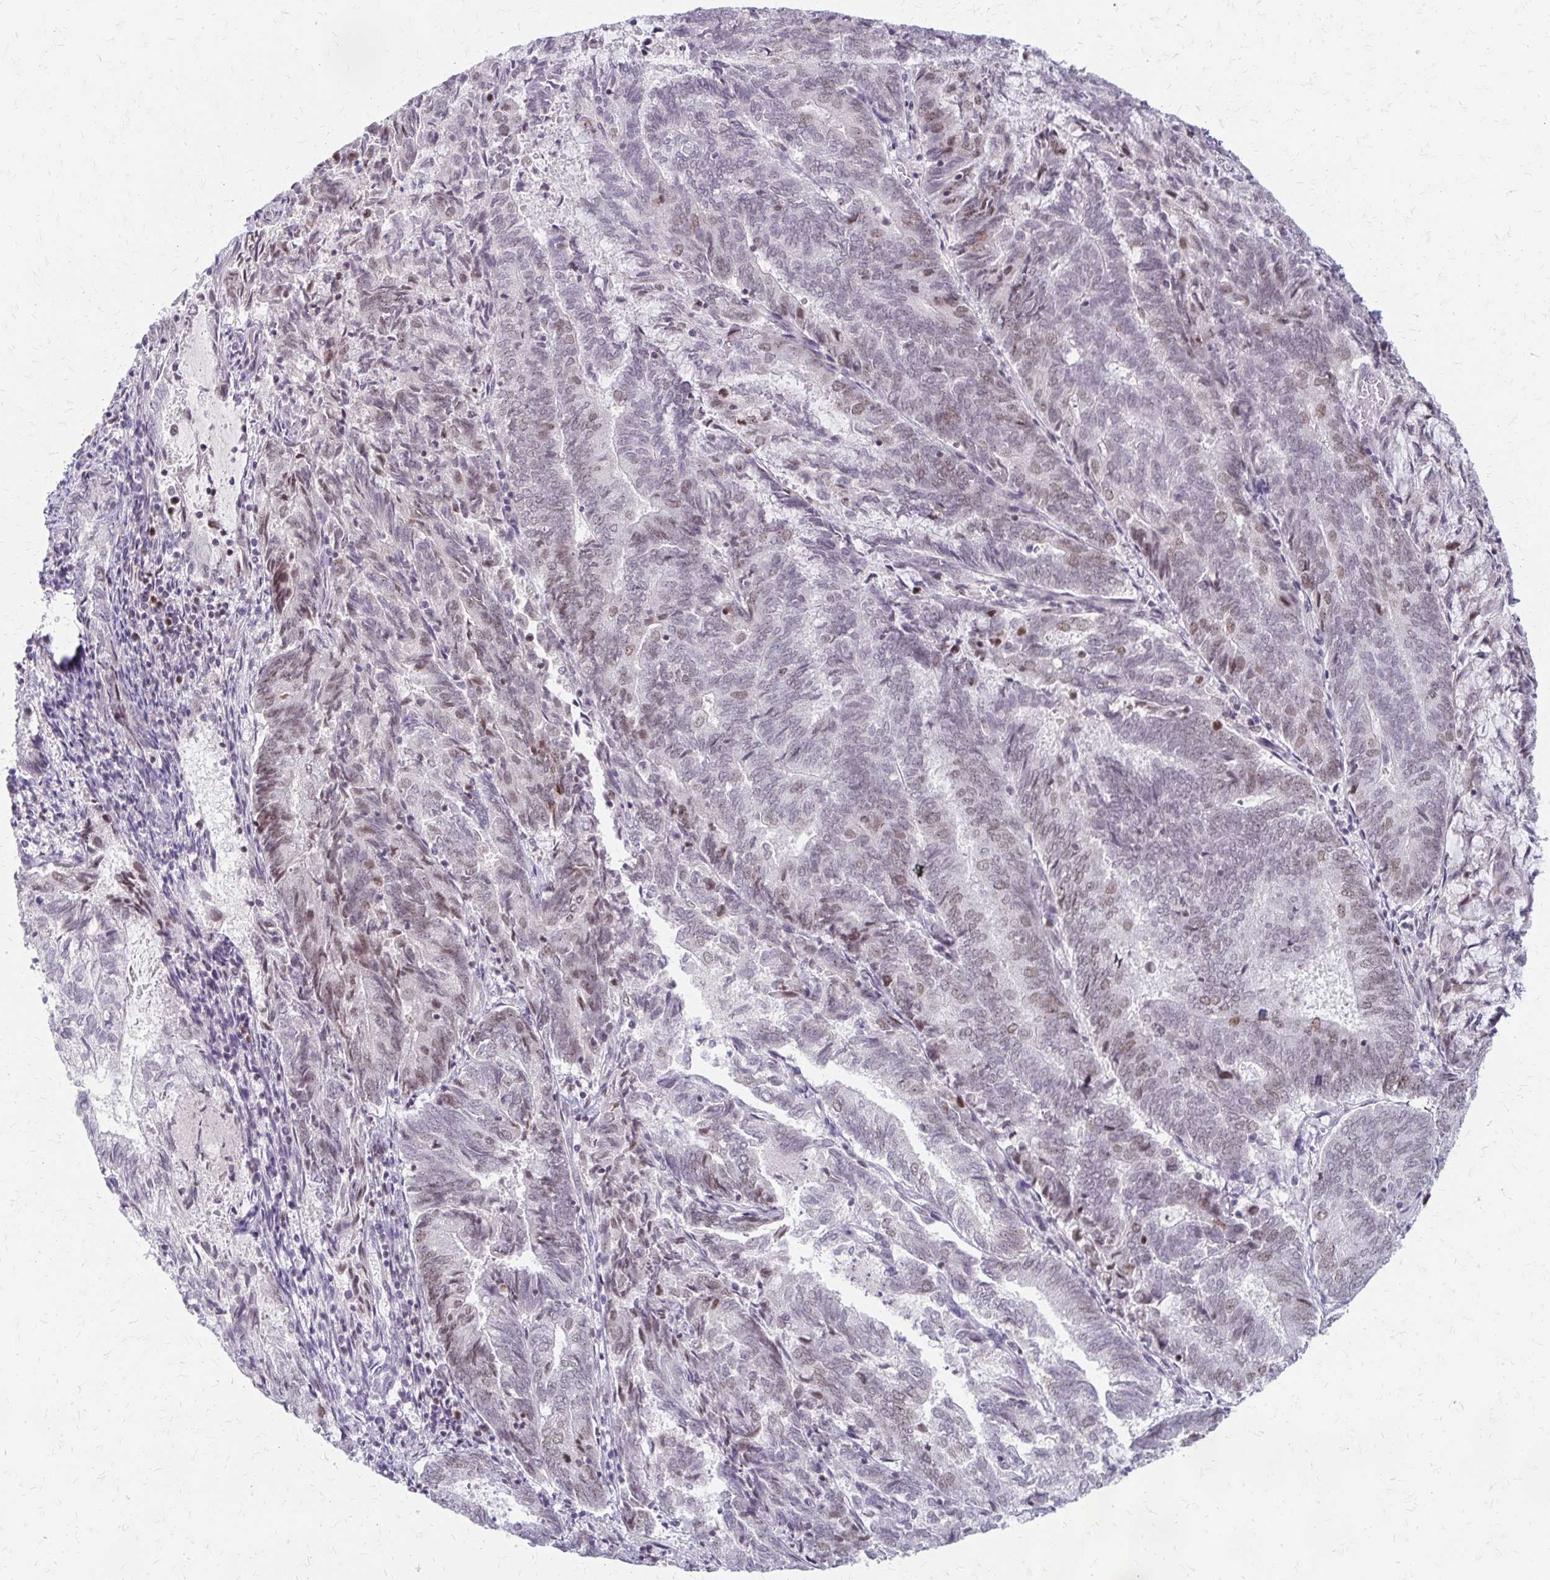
{"staining": {"intensity": "weak", "quantity": "25%-75%", "location": "nuclear"}, "tissue": "endometrial cancer", "cell_type": "Tumor cells", "image_type": "cancer", "snomed": [{"axis": "morphology", "description": "Adenocarcinoma, NOS"}, {"axis": "topography", "description": "Endometrium"}], "caption": "Immunohistochemistry (IHC) image of neoplastic tissue: human endometrial adenocarcinoma stained using IHC reveals low levels of weak protein expression localized specifically in the nuclear of tumor cells, appearing as a nuclear brown color.", "gene": "EED", "patient": {"sex": "female", "age": 80}}